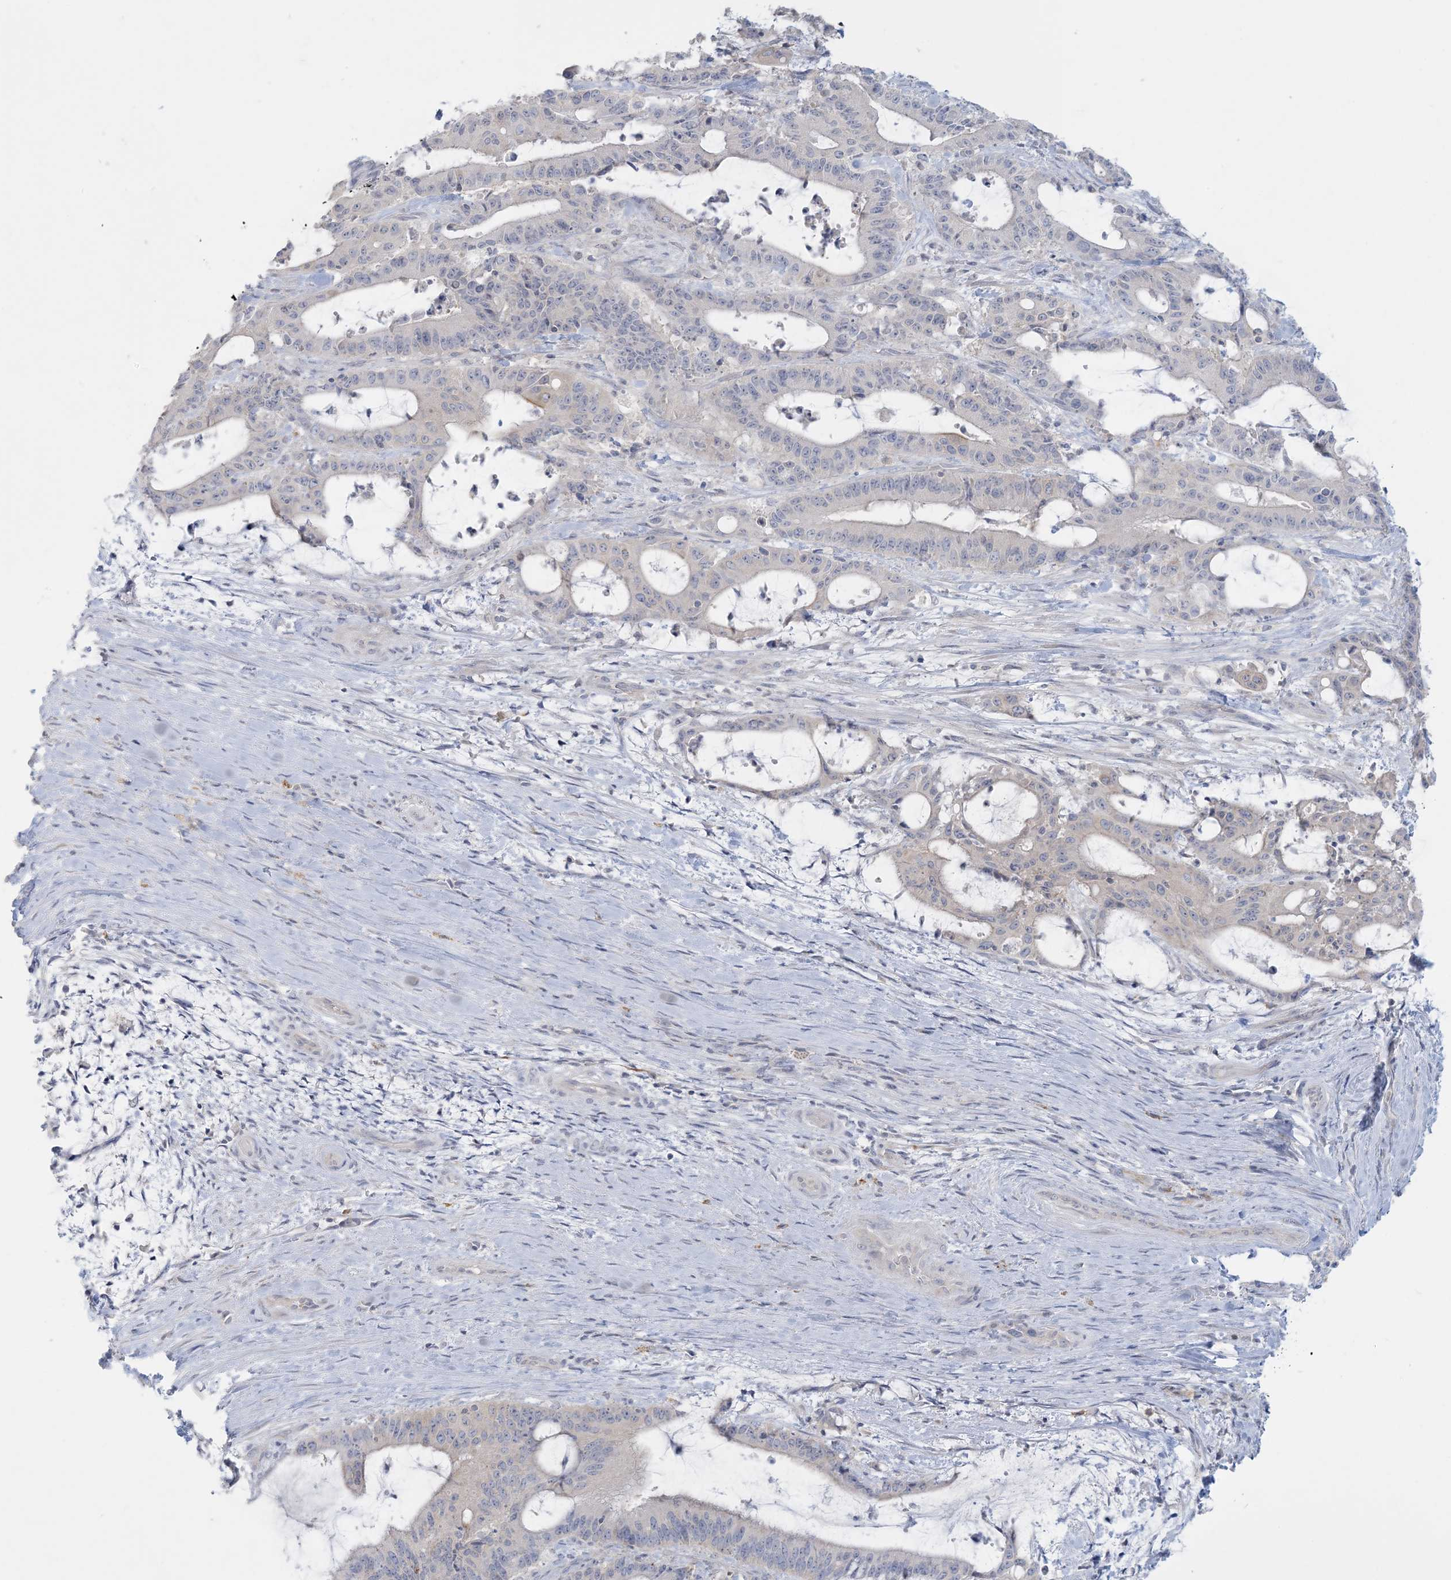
{"staining": {"intensity": "negative", "quantity": "none", "location": "none"}, "tissue": "liver cancer", "cell_type": "Tumor cells", "image_type": "cancer", "snomed": [{"axis": "morphology", "description": "Normal tissue, NOS"}, {"axis": "morphology", "description": "Cholangiocarcinoma"}, {"axis": "topography", "description": "Liver"}, {"axis": "topography", "description": "Peripheral nerve tissue"}], "caption": "Liver cancer was stained to show a protein in brown. There is no significant positivity in tumor cells. (Immunohistochemistry (ihc), brightfield microscopy, high magnification).", "gene": "KIF3A", "patient": {"sex": "female", "age": 73}}